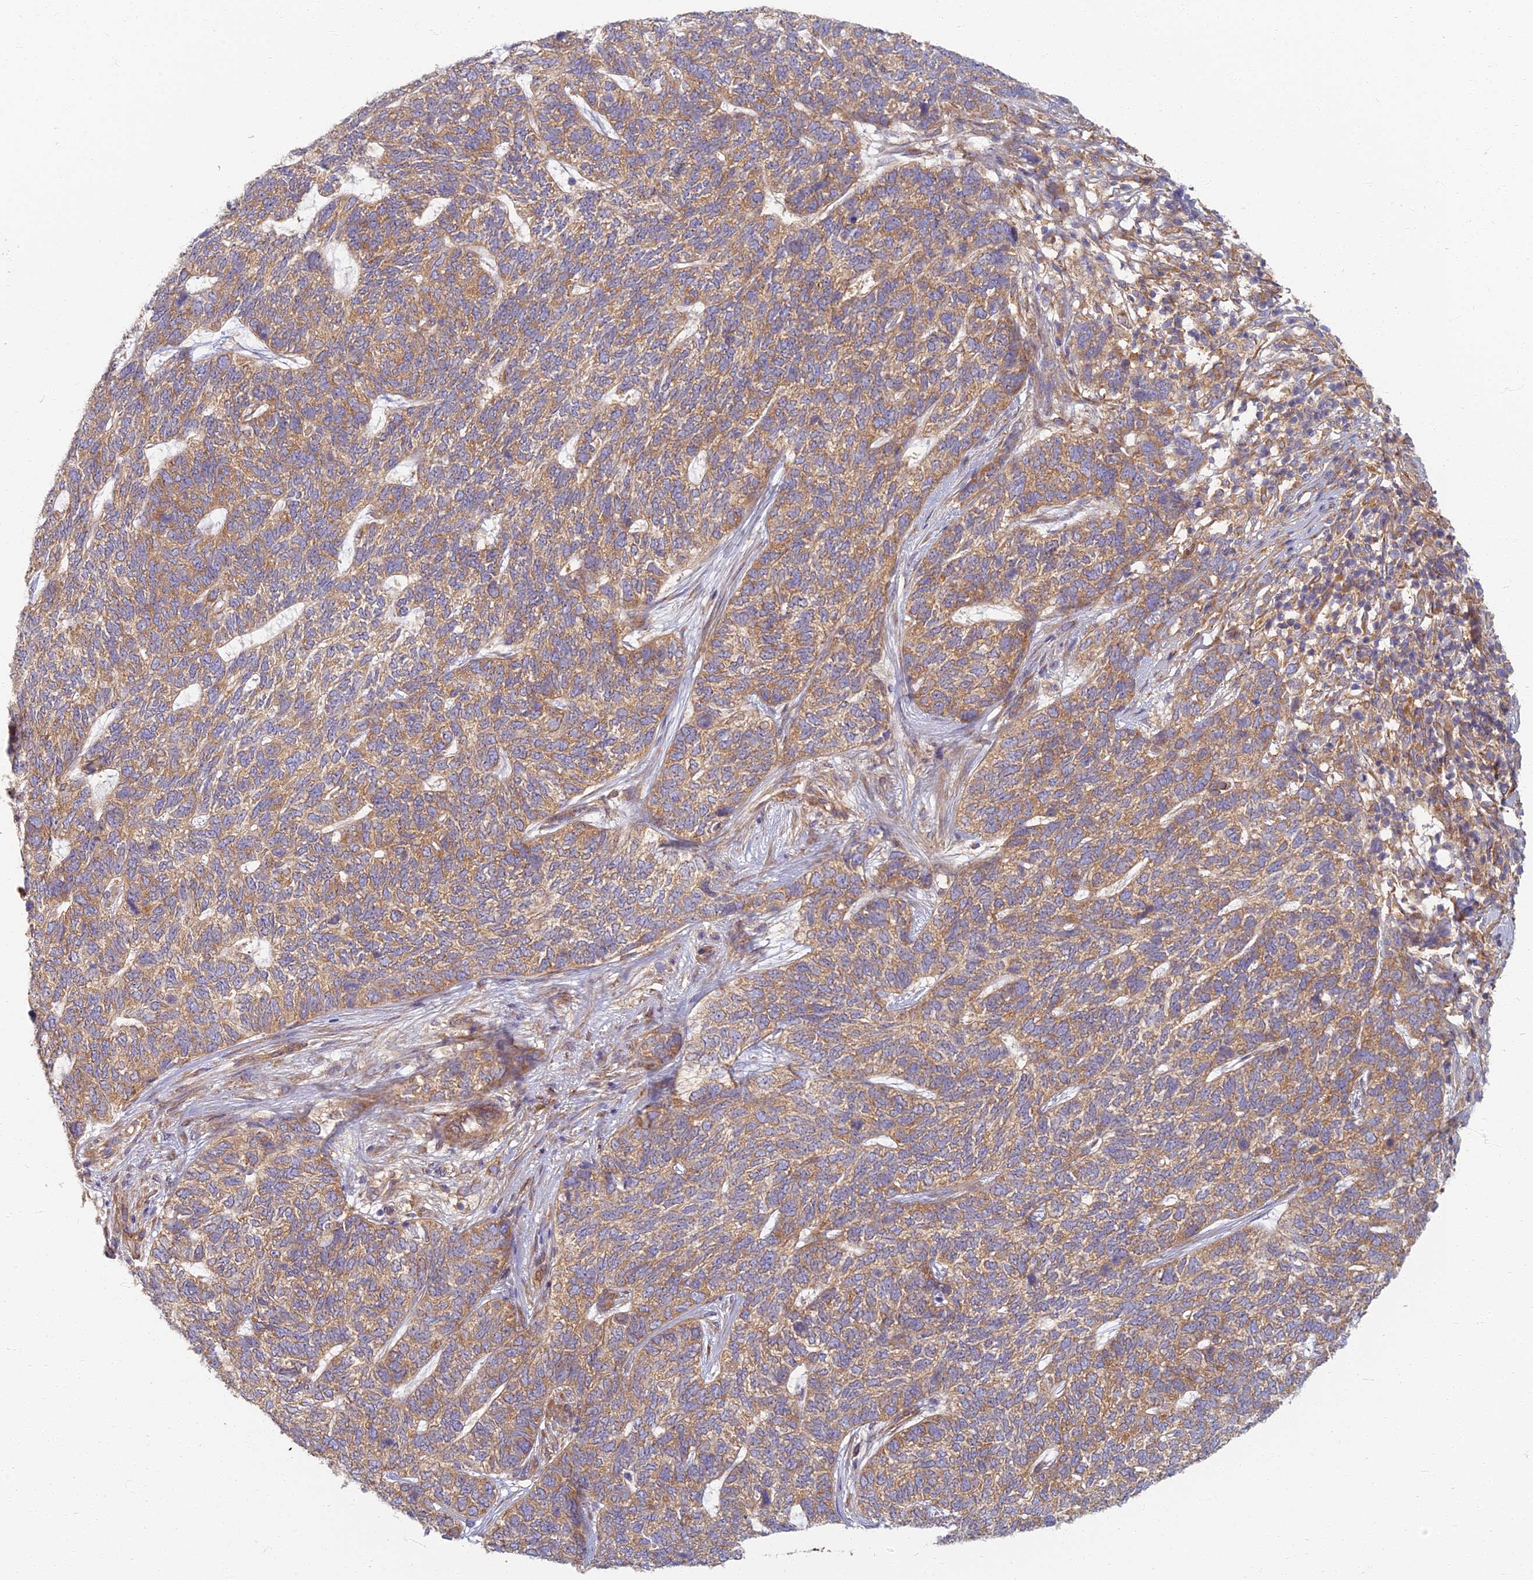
{"staining": {"intensity": "moderate", "quantity": "25%-75%", "location": "cytoplasmic/membranous"}, "tissue": "skin cancer", "cell_type": "Tumor cells", "image_type": "cancer", "snomed": [{"axis": "morphology", "description": "Basal cell carcinoma"}, {"axis": "topography", "description": "Skin"}], "caption": "Tumor cells demonstrate medium levels of moderate cytoplasmic/membranous expression in approximately 25%-75% of cells in human skin cancer (basal cell carcinoma). (DAB (3,3'-diaminobenzidine) = brown stain, brightfield microscopy at high magnification).", "gene": "RBSN", "patient": {"sex": "female", "age": 65}}